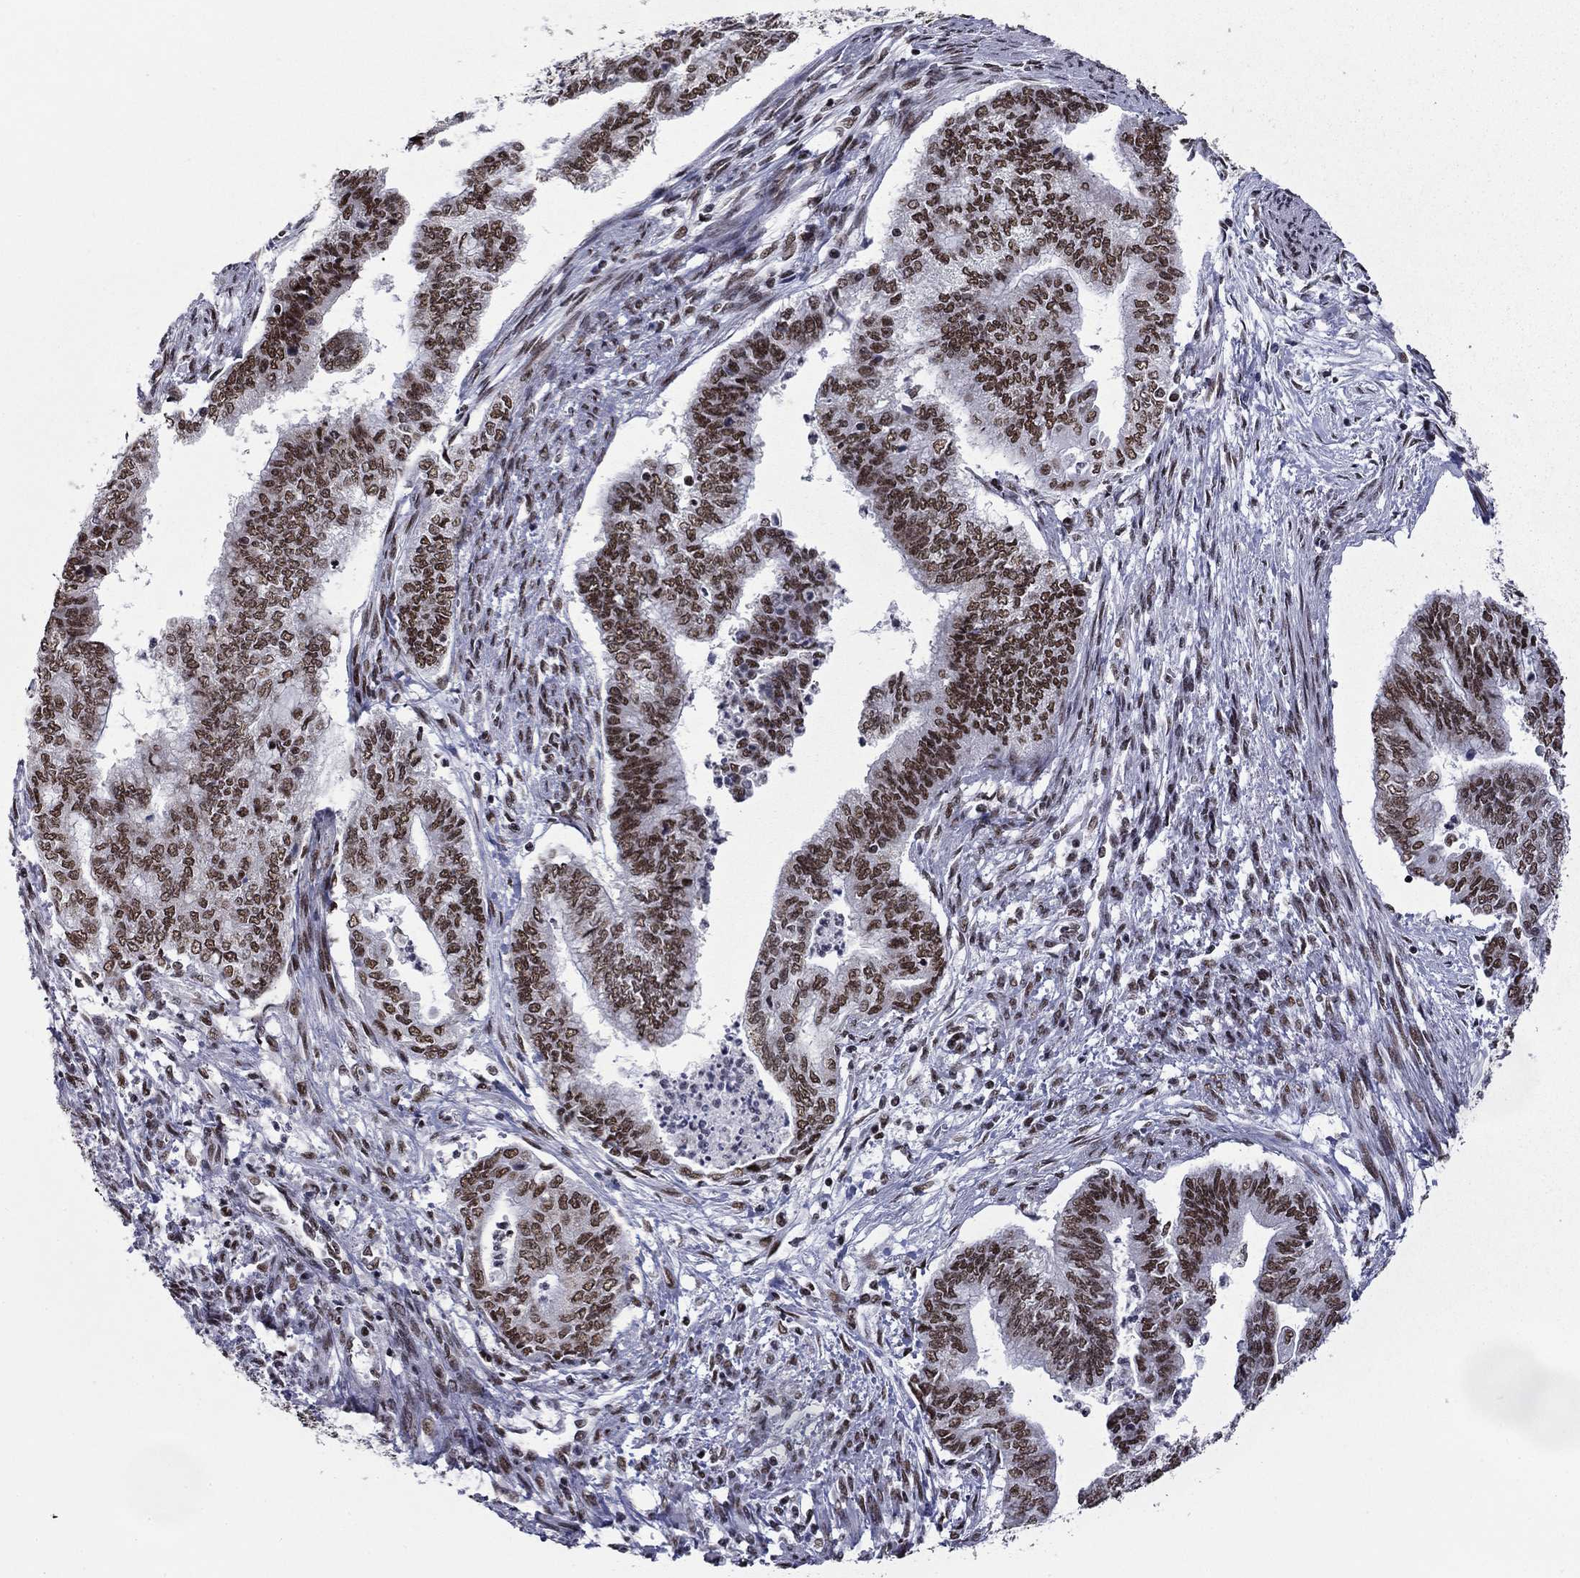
{"staining": {"intensity": "strong", "quantity": ">75%", "location": "nuclear"}, "tissue": "endometrial cancer", "cell_type": "Tumor cells", "image_type": "cancer", "snomed": [{"axis": "morphology", "description": "Adenocarcinoma, NOS"}, {"axis": "topography", "description": "Endometrium"}], "caption": "Immunohistochemical staining of human endometrial cancer (adenocarcinoma) shows strong nuclear protein staining in about >75% of tumor cells.", "gene": "ETV5", "patient": {"sex": "female", "age": 65}}